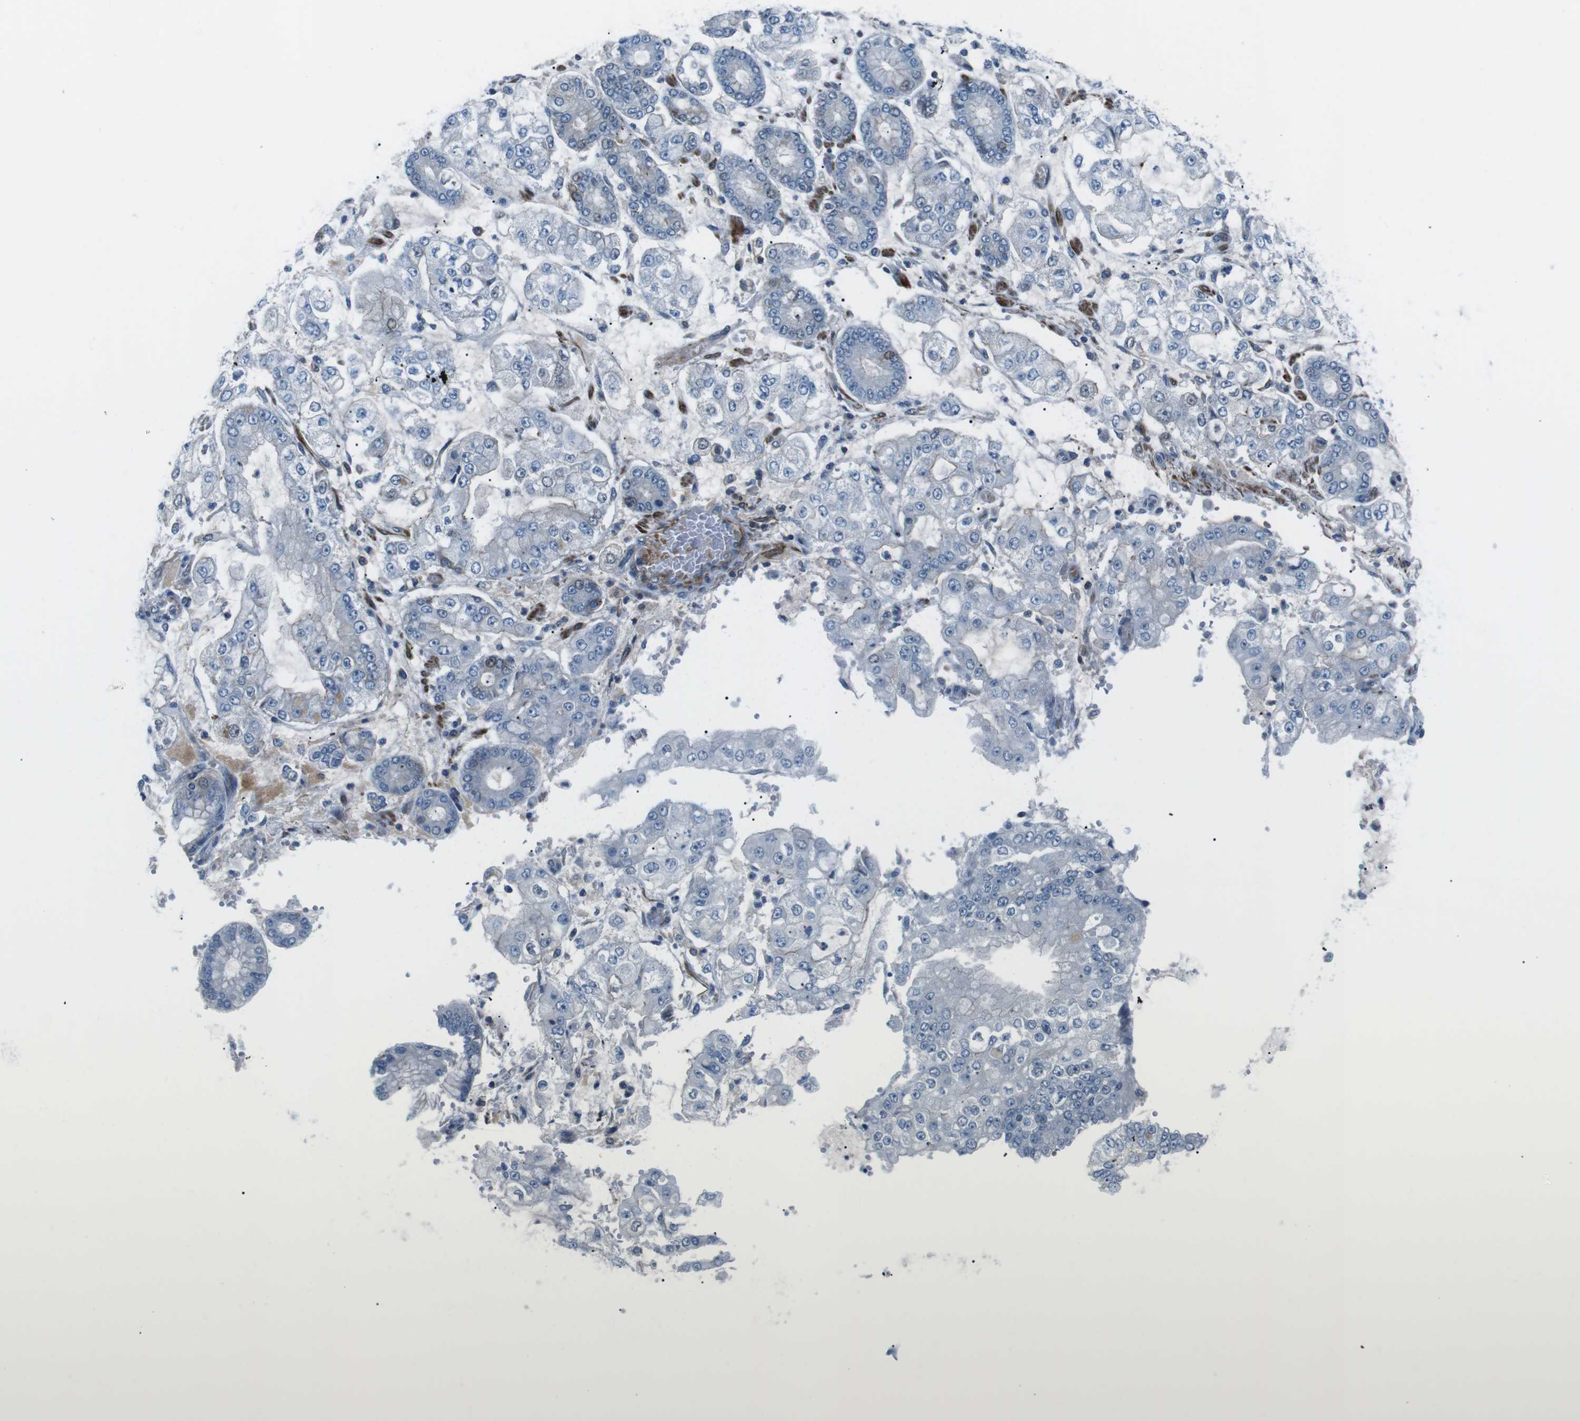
{"staining": {"intensity": "negative", "quantity": "none", "location": "none"}, "tissue": "stomach cancer", "cell_type": "Tumor cells", "image_type": "cancer", "snomed": [{"axis": "morphology", "description": "Adenocarcinoma, NOS"}, {"axis": "topography", "description": "Stomach"}], "caption": "High magnification brightfield microscopy of stomach adenocarcinoma stained with DAB (3,3'-diaminobenzidine) (brown) and counterstained with hematoxylin (blue): tumor cells show no significant expression. (IHC, brightfield microscopy, high magnification).", "gene": "ARVCF", "patient": {"sex": "male", "age": 76}}